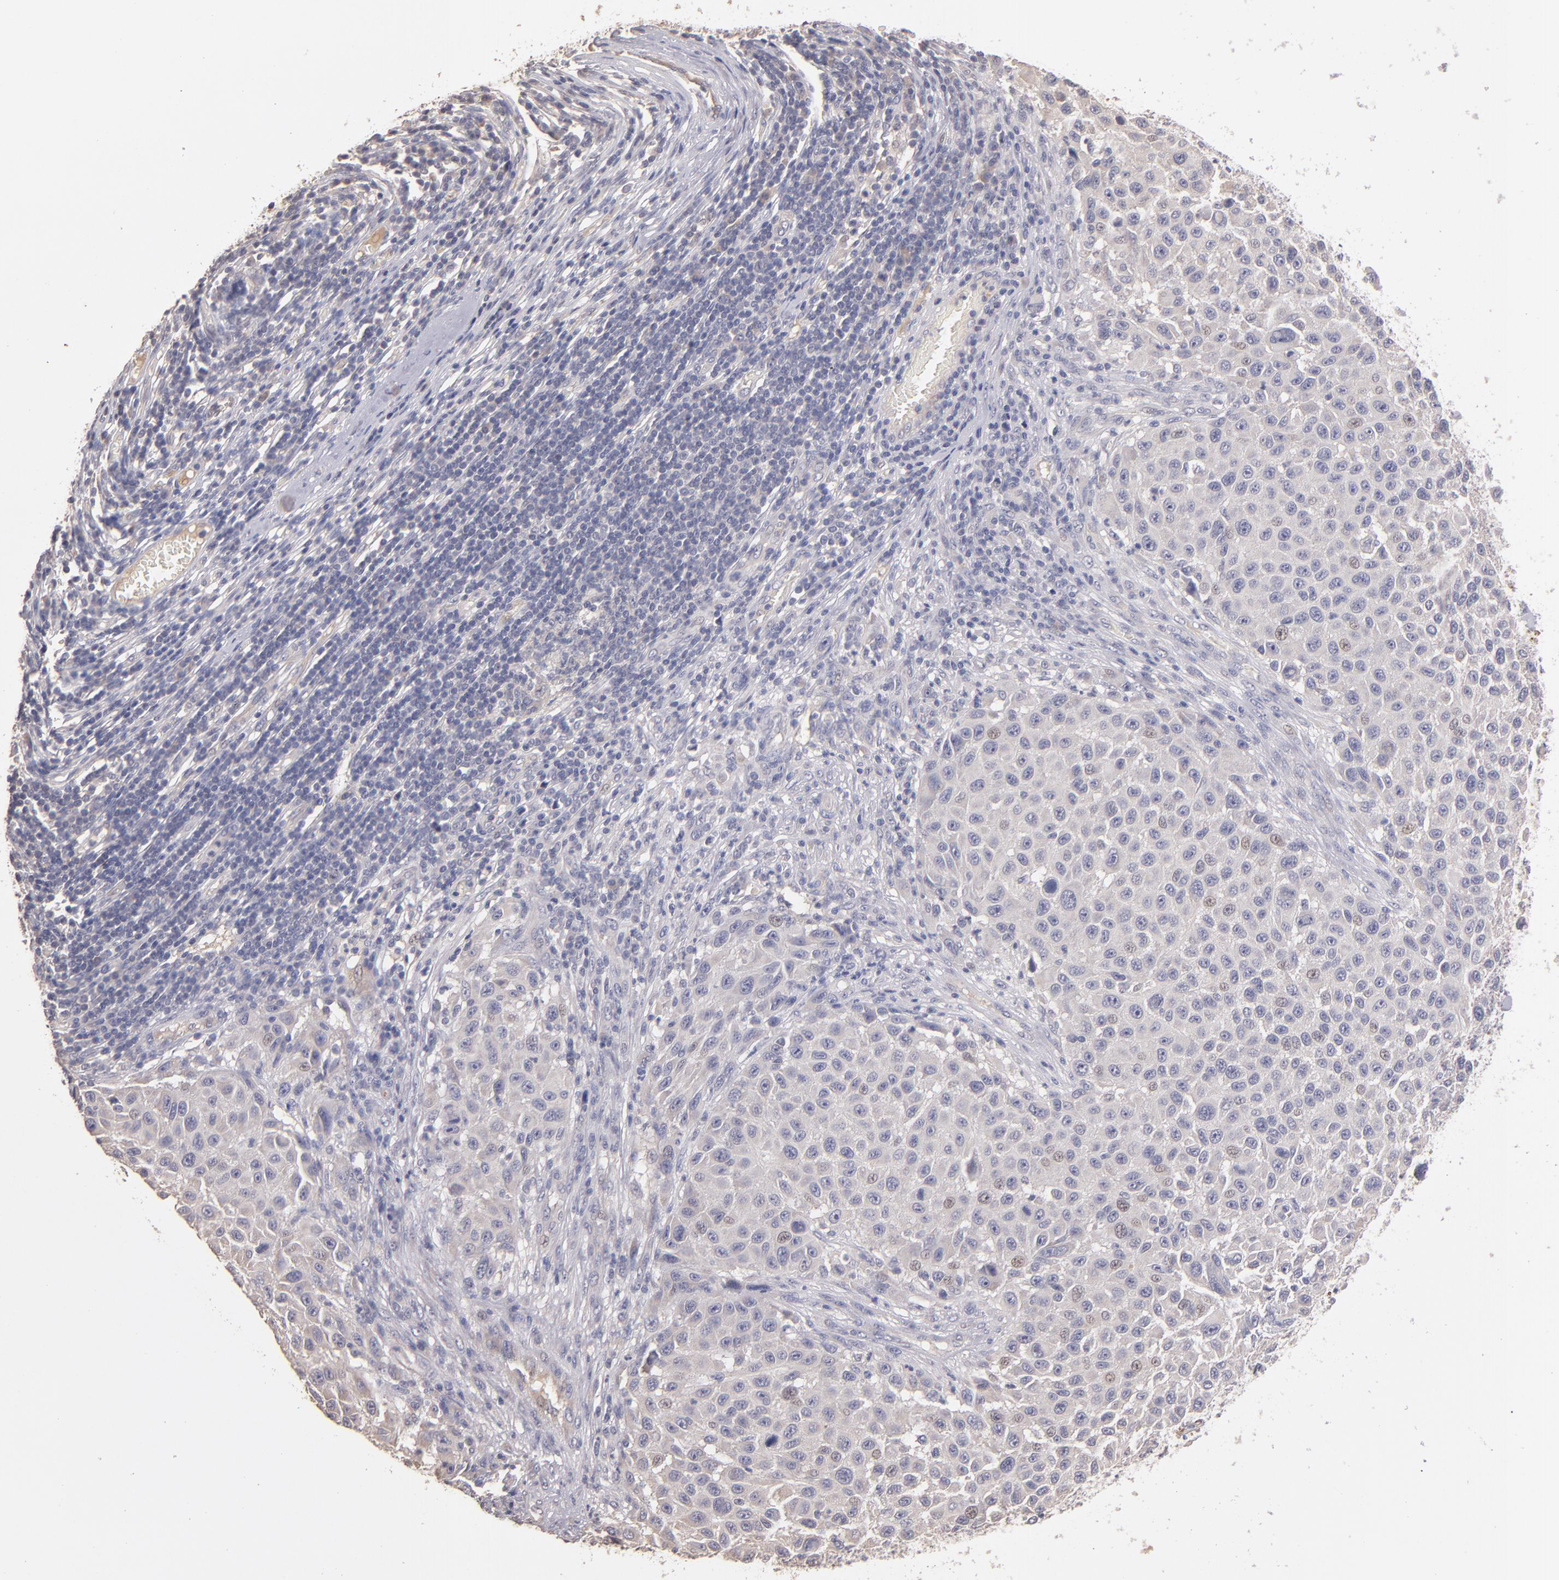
{"staining": {"intensity": "weak", "quantity": "<25%", "location": "cytoplasmic/membranous"}, "tissue": "melanoma", "cell_type": "Tumor cells", "image_type": "cancer", "snomed": [{"axis": "morphology", "description": "Malignant melanoma, Metastatic site"}, {"axis": "topography", "description": "Lymph node"}], "caption": "An immunohistochemistry histopathology image of melanoma is shown. There is no staining in tumor cells of melanoma. (Immunohistochemistry, brightfield microscopy, high magnification).", "gene": "GNAZ", "patient": {"sex": "male", "age": 61}}